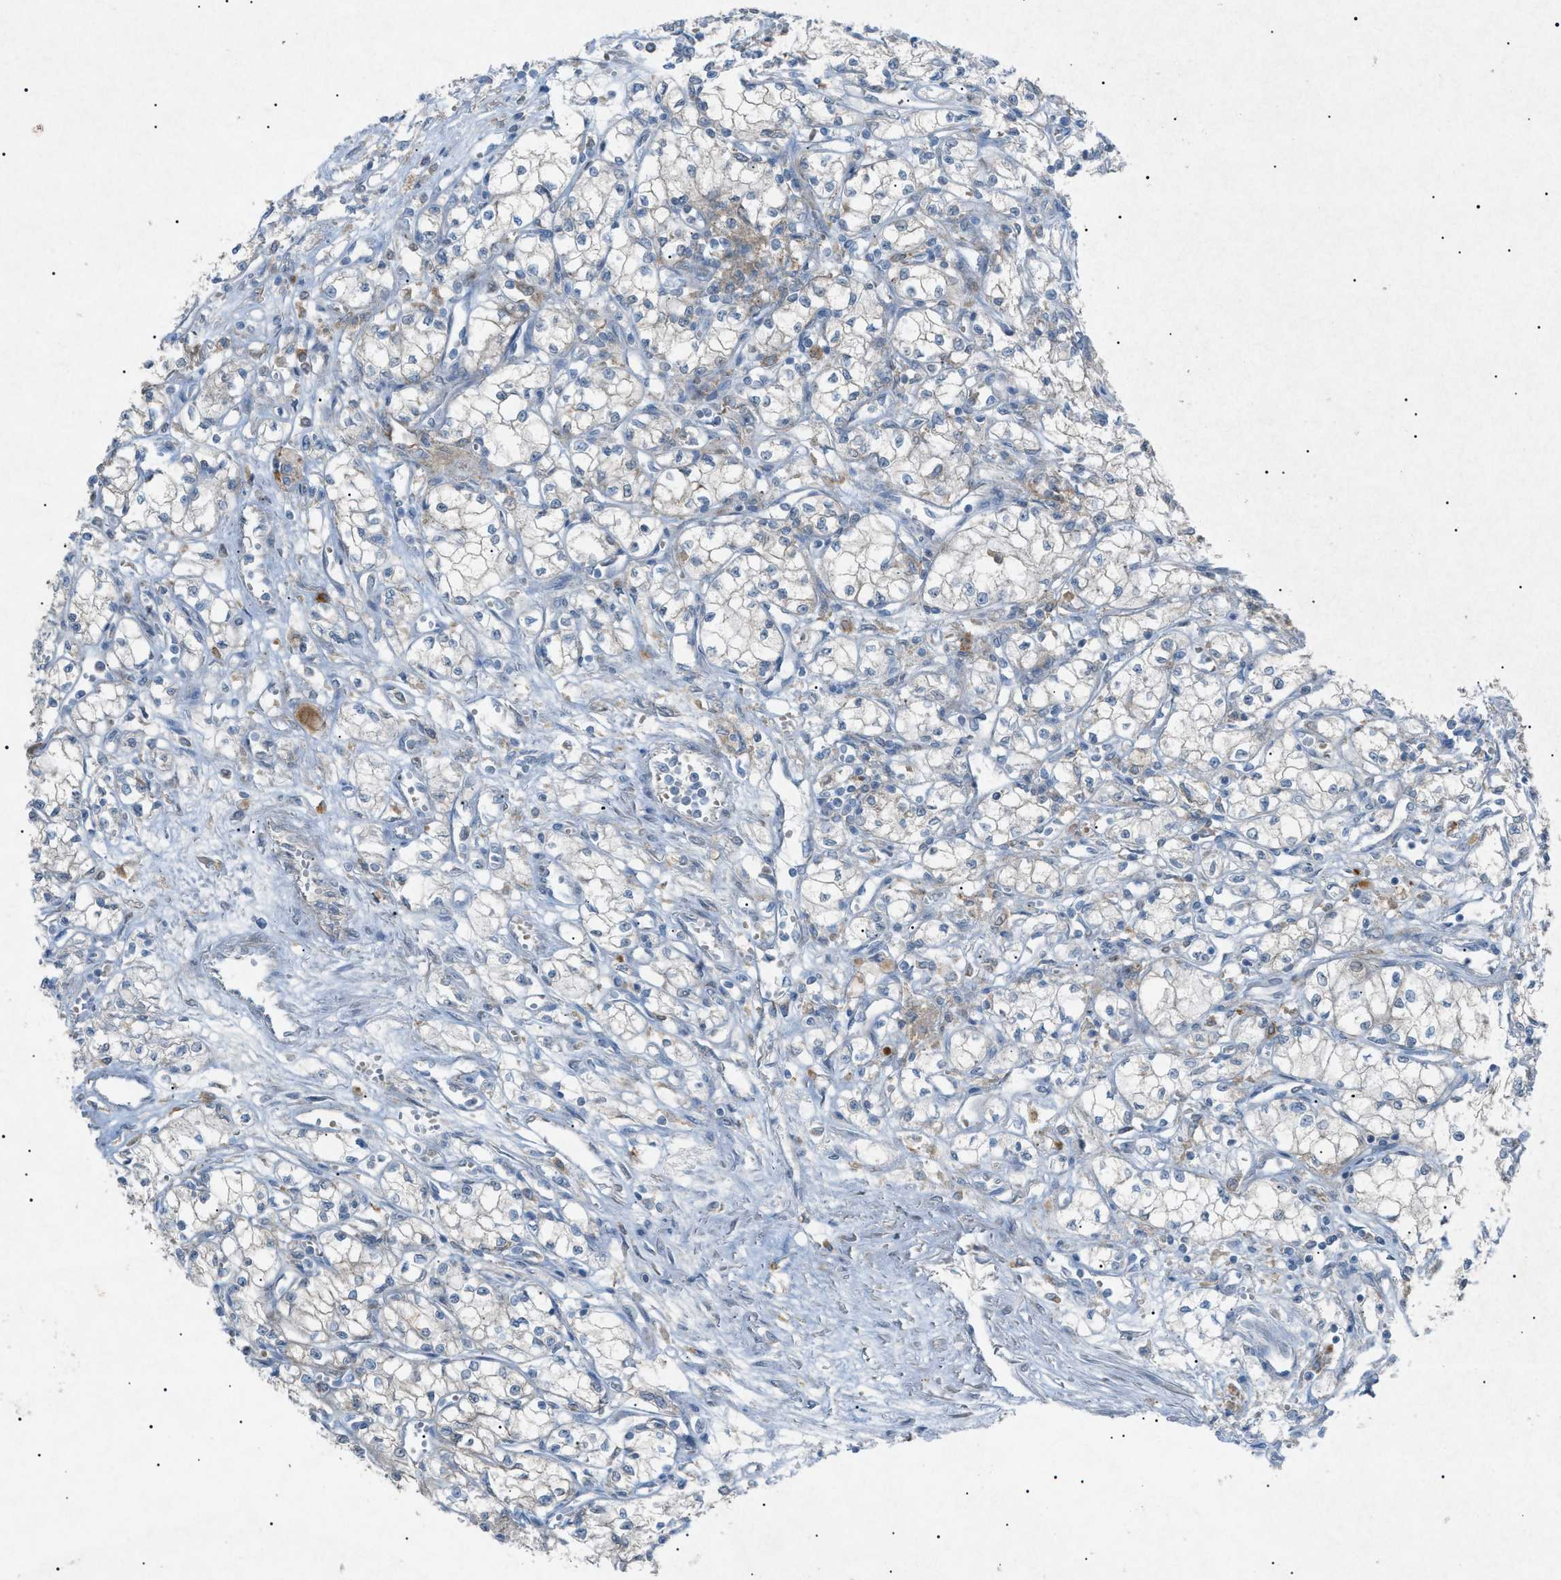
{"staining": {"intensity": "weak", "quantity": "<25%", "location": "cytoplasmic/membranous"}, "tissue": "renal cancer", "cell_type": "Tumor cells", "image_type": "cancer", "snomed": [{"axis": "morphology", "description": "Normal tissue, NOS"}, {"axis": "morphology", "description": "Adenocarcinoma, NOS"}, {"axis": "topography", "description": "Kidney"}], "caption": "Adenocarcinoma (renal) stained for a protein using IHC displays no positivity tumor cells.", "gene": "BTK", "patient": {"sex": "male", "age": 59}}